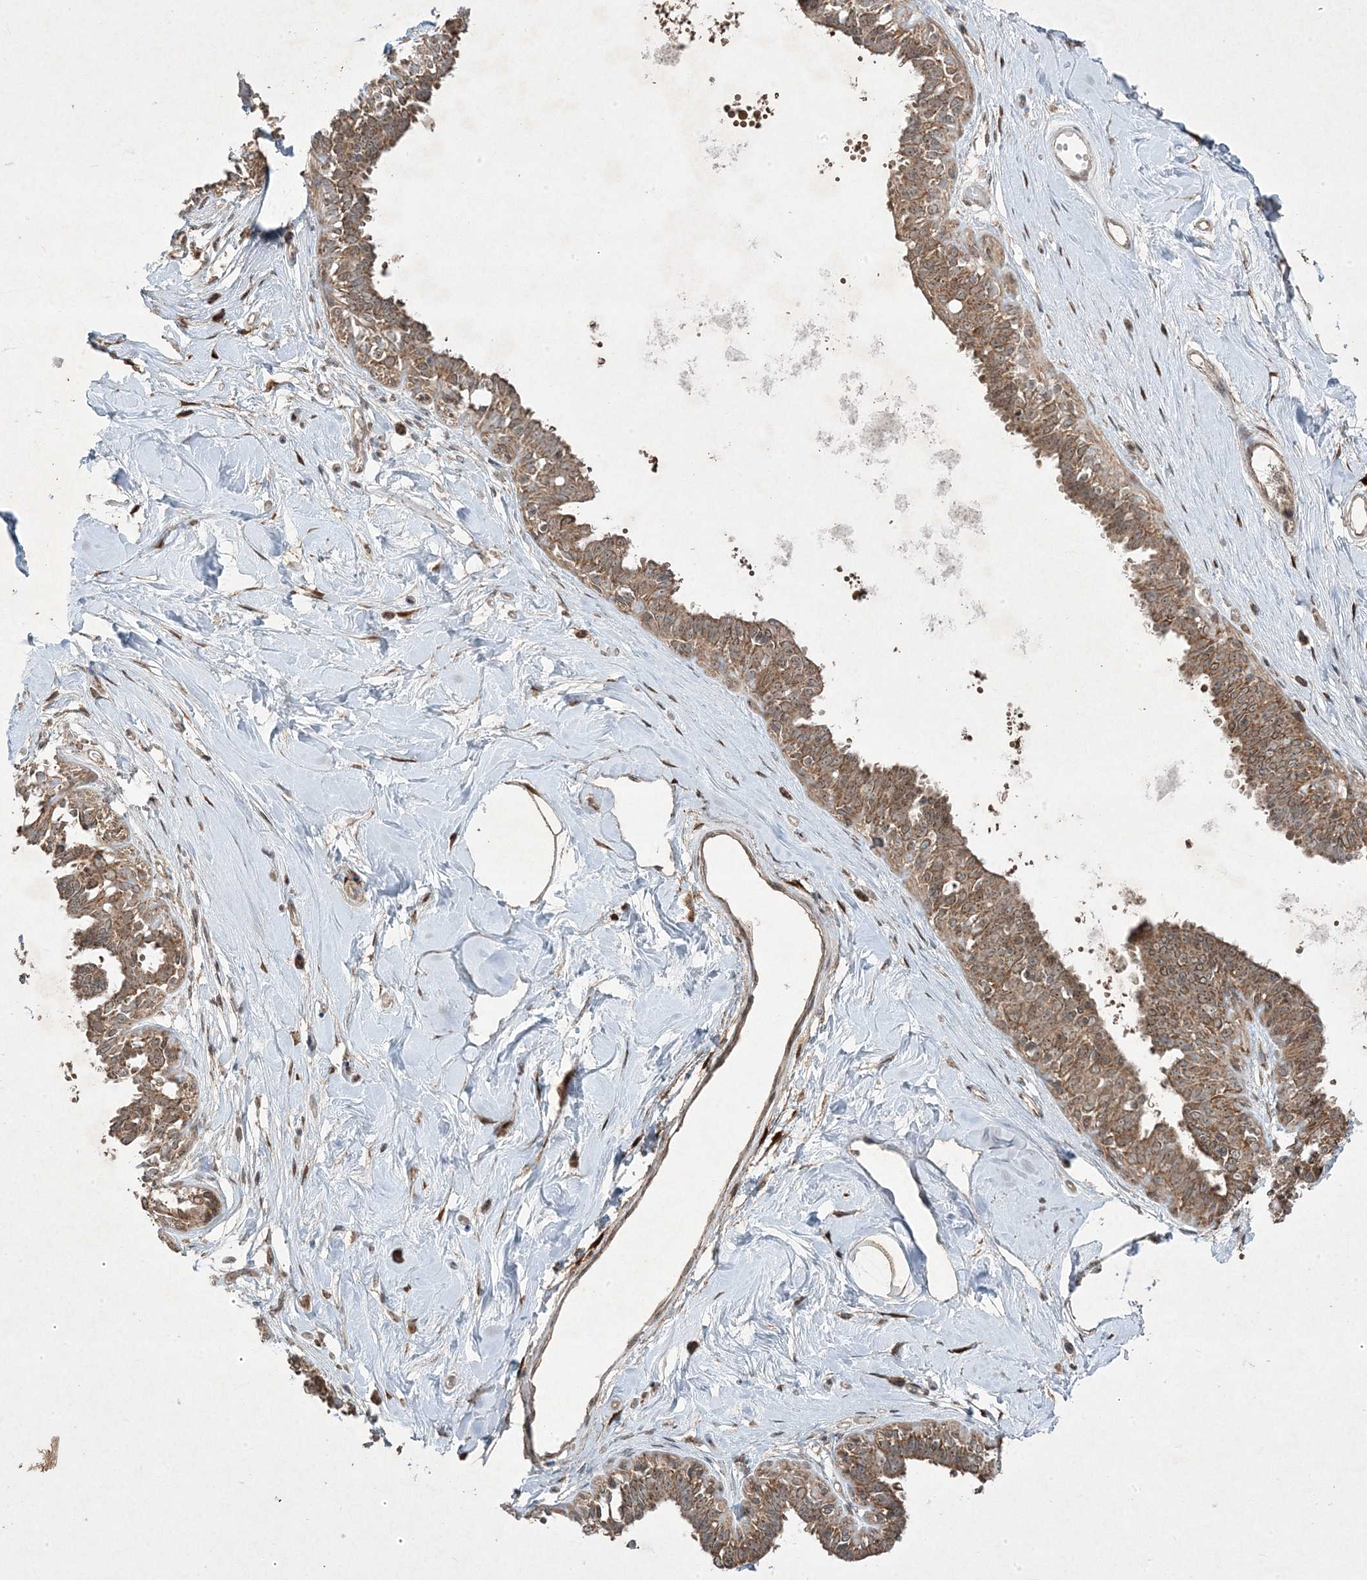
{"staining": {"intensity": "moderate", "quantity": ">75%", "location": "cytoplasmic/membranous,nuclear"}, "tissue": "breast", "cell_type": "Adipocytes", "image_type": "normal", "snomed": [{"axis": "morphology", "description": "Normal tissue, NOS"}, {"axis": "topography", "description": "Breast"}], "caption": "A medium amount of moderate cytoplasmic/membranous,nuclear expression is seen in approximately >75% of adipocytes in unremarkable breast.", "gene": "PLEKHM2", "patient": {"sex": "female", "age": 45}}